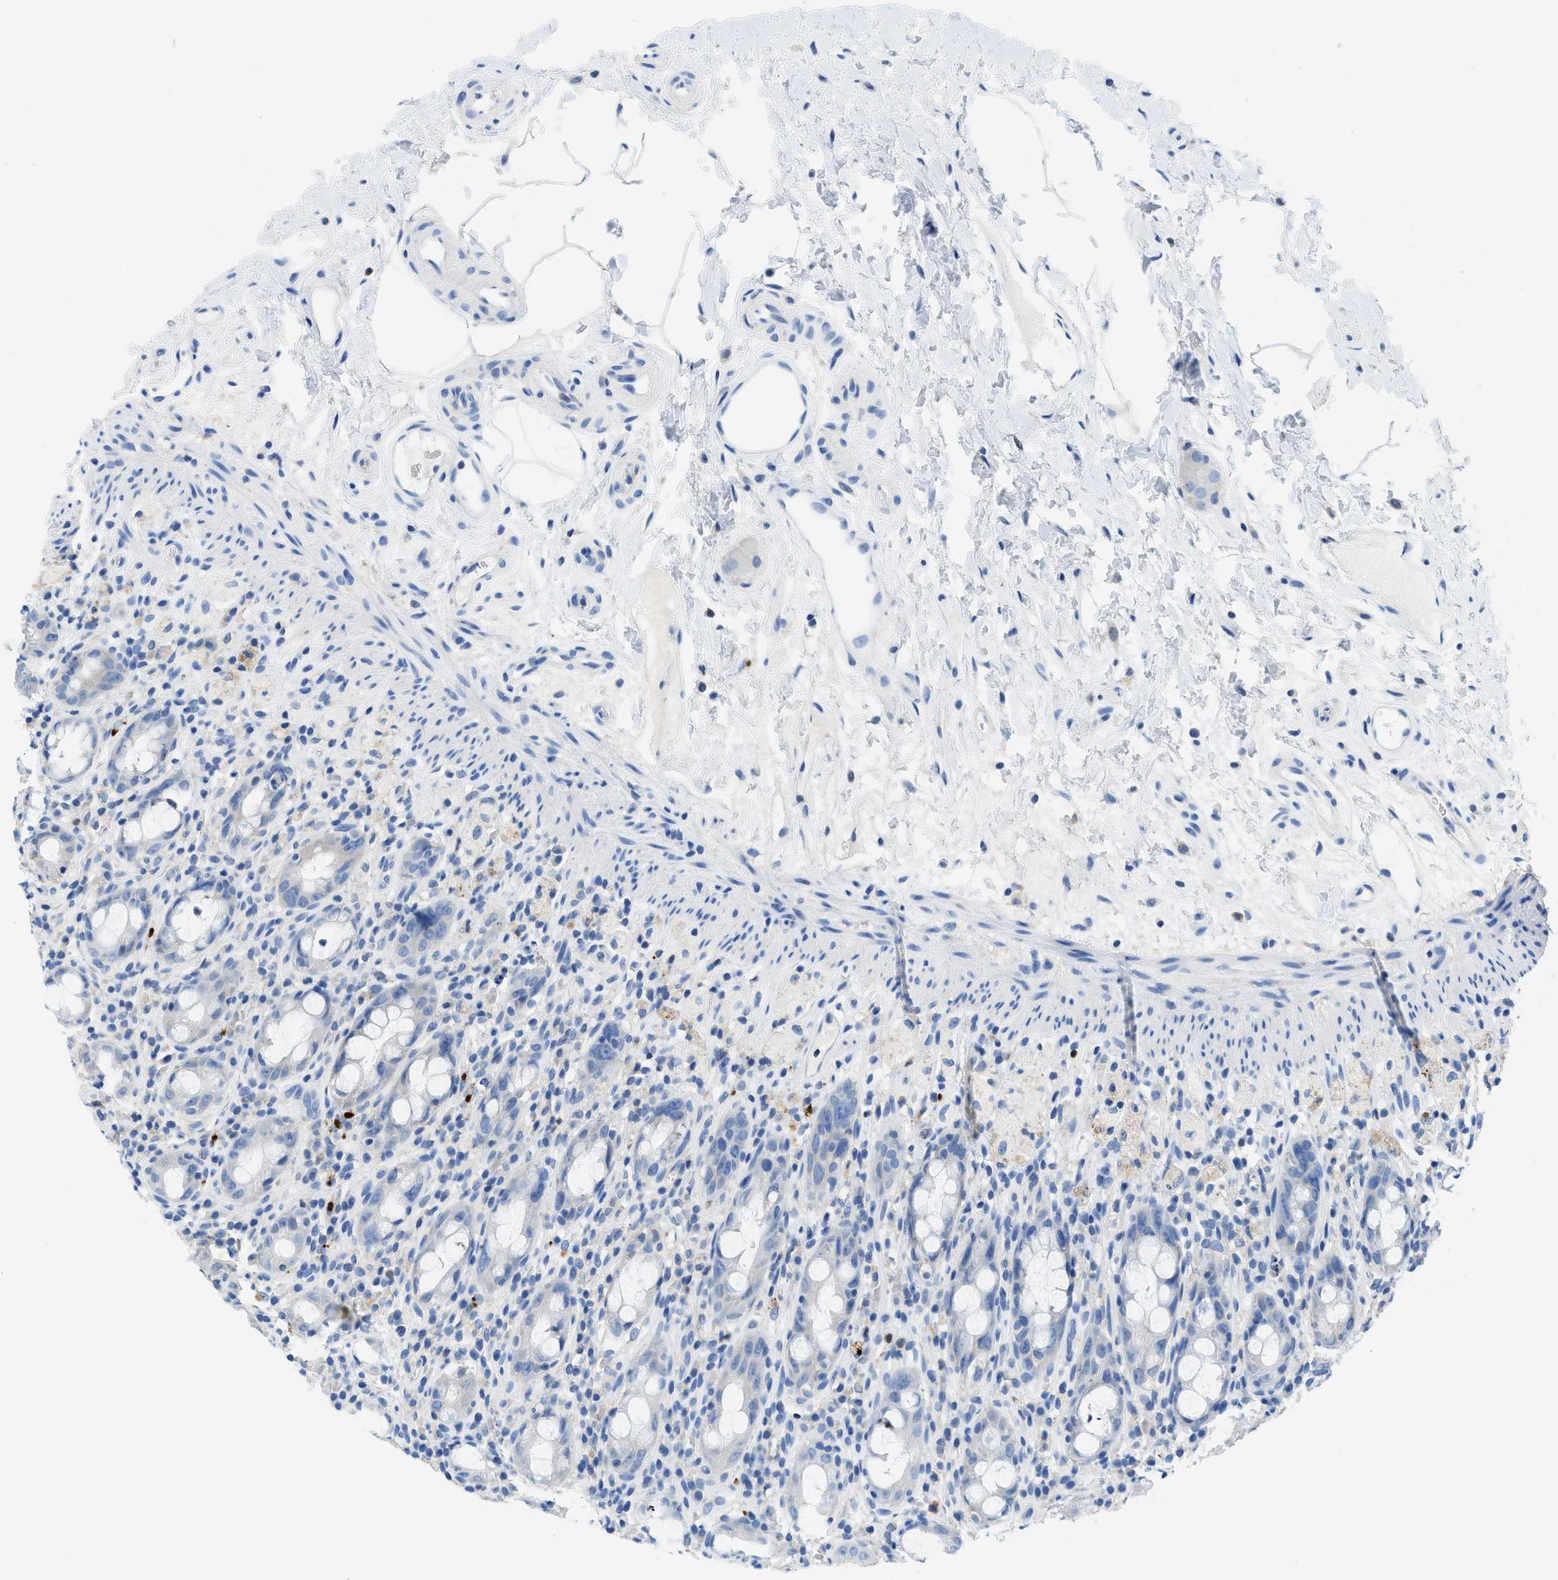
{"staining": {"intensity": "negative", "quantity": "none", "location": "none"}, "tissue": "rectum", "cell_type": "Glandular cells", "image_type": "normal", "snomed": [{"axis": "morphology", "description": "Normal tissue, NOS"}, {"axis": "topography", "description": "Rectum"}], "caption": "DAB immunohistochemical staining of normal human rectum reveals no significant positivity in glandular cells. (DAB immunohistochemistry, high magnification).", "gene": "NEB", "patient": {"sex": "male", "age": 44}}